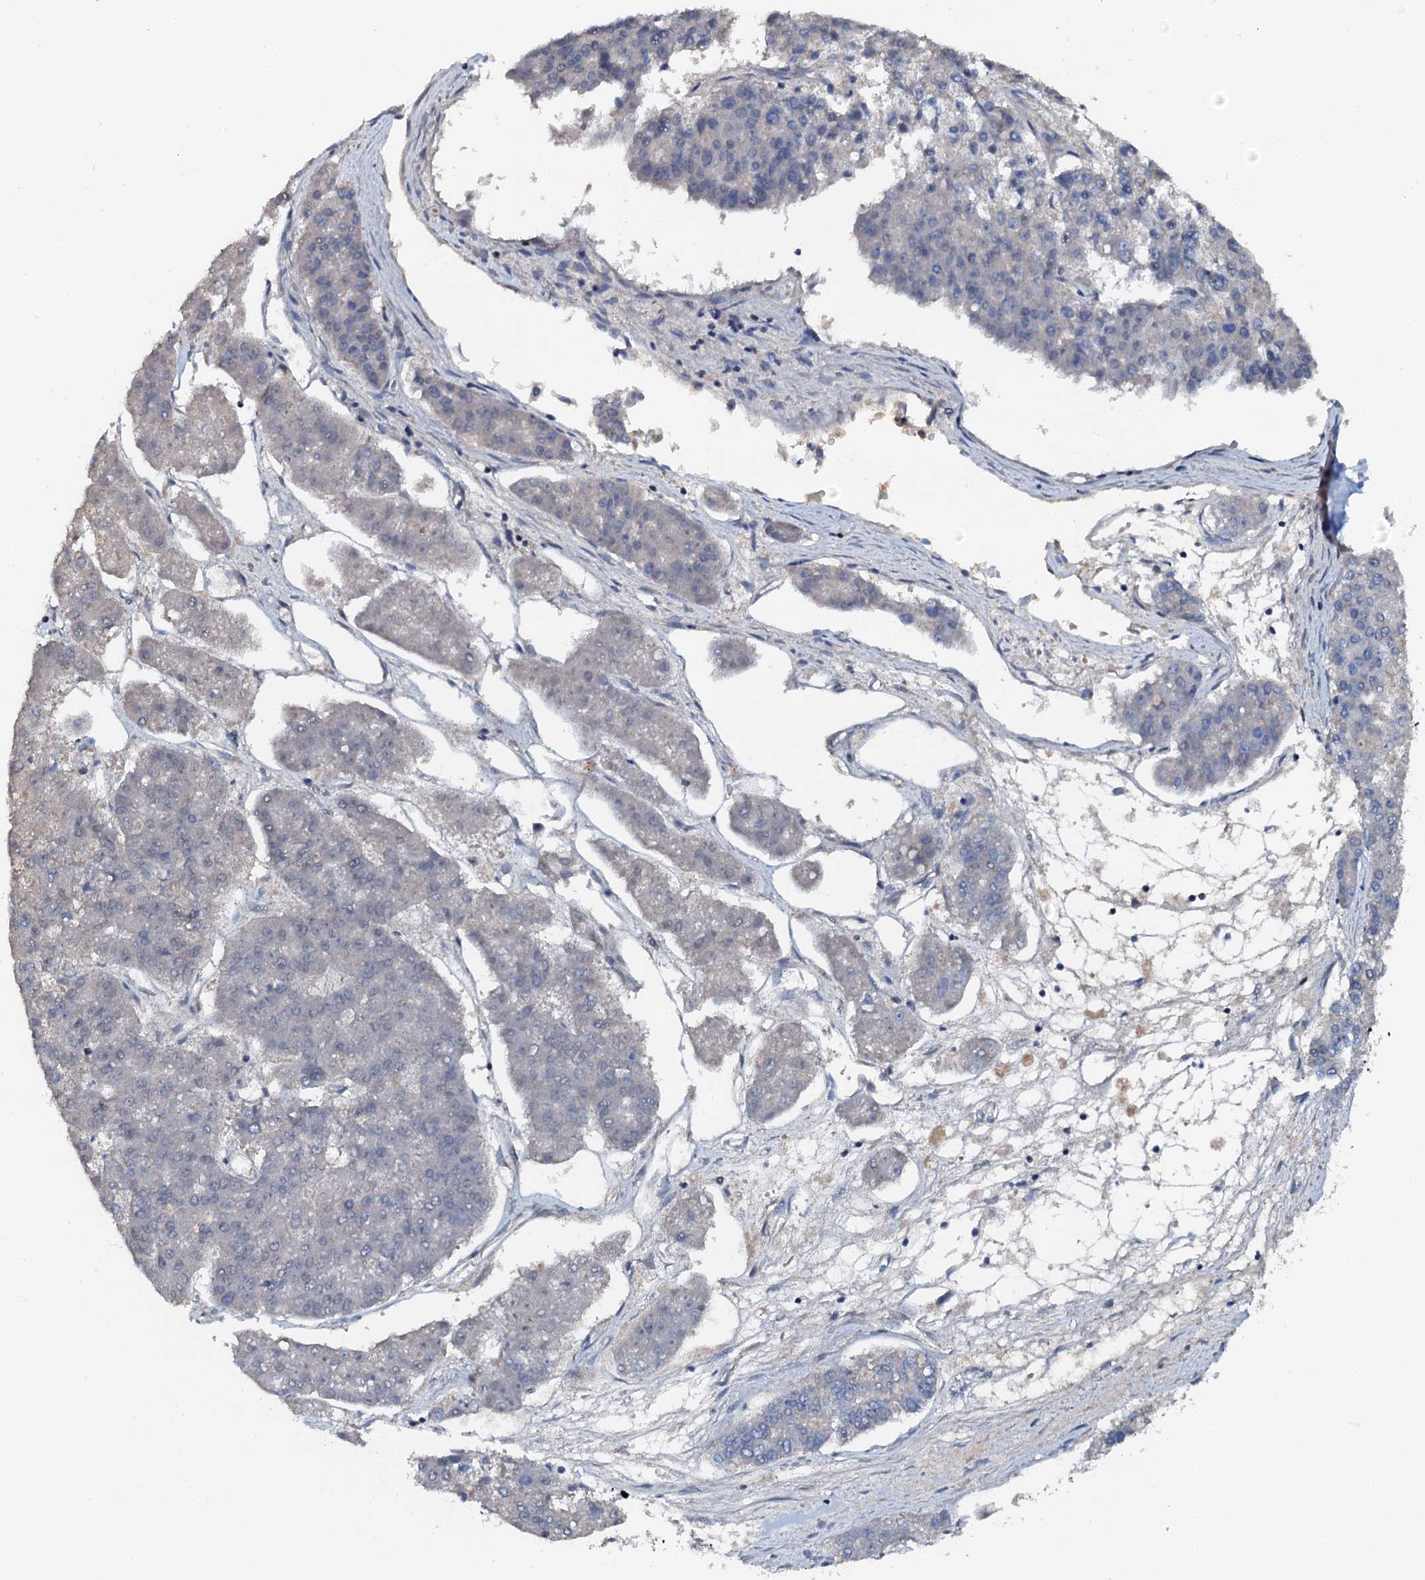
{"staining": {"intensity": "negative", "quantity": "none", "location": "none"}, "tissue": "pancreatic cancer", "cell_type": "Tumor cells", "image_type": "cancer", "snomed": [{"axis": "morphology", "description": "Adenocarcinoma, NOS"}, {"axis": "topography", "description": "Pancreas"}], "caption": "Pancreatic adenocarcinoma stained for a protein using immunohistochemistry (IHC) reveals no staining tumor cells.", "gene": "FLYWCH1", "patient": {"sex": "male", "age": 50}}